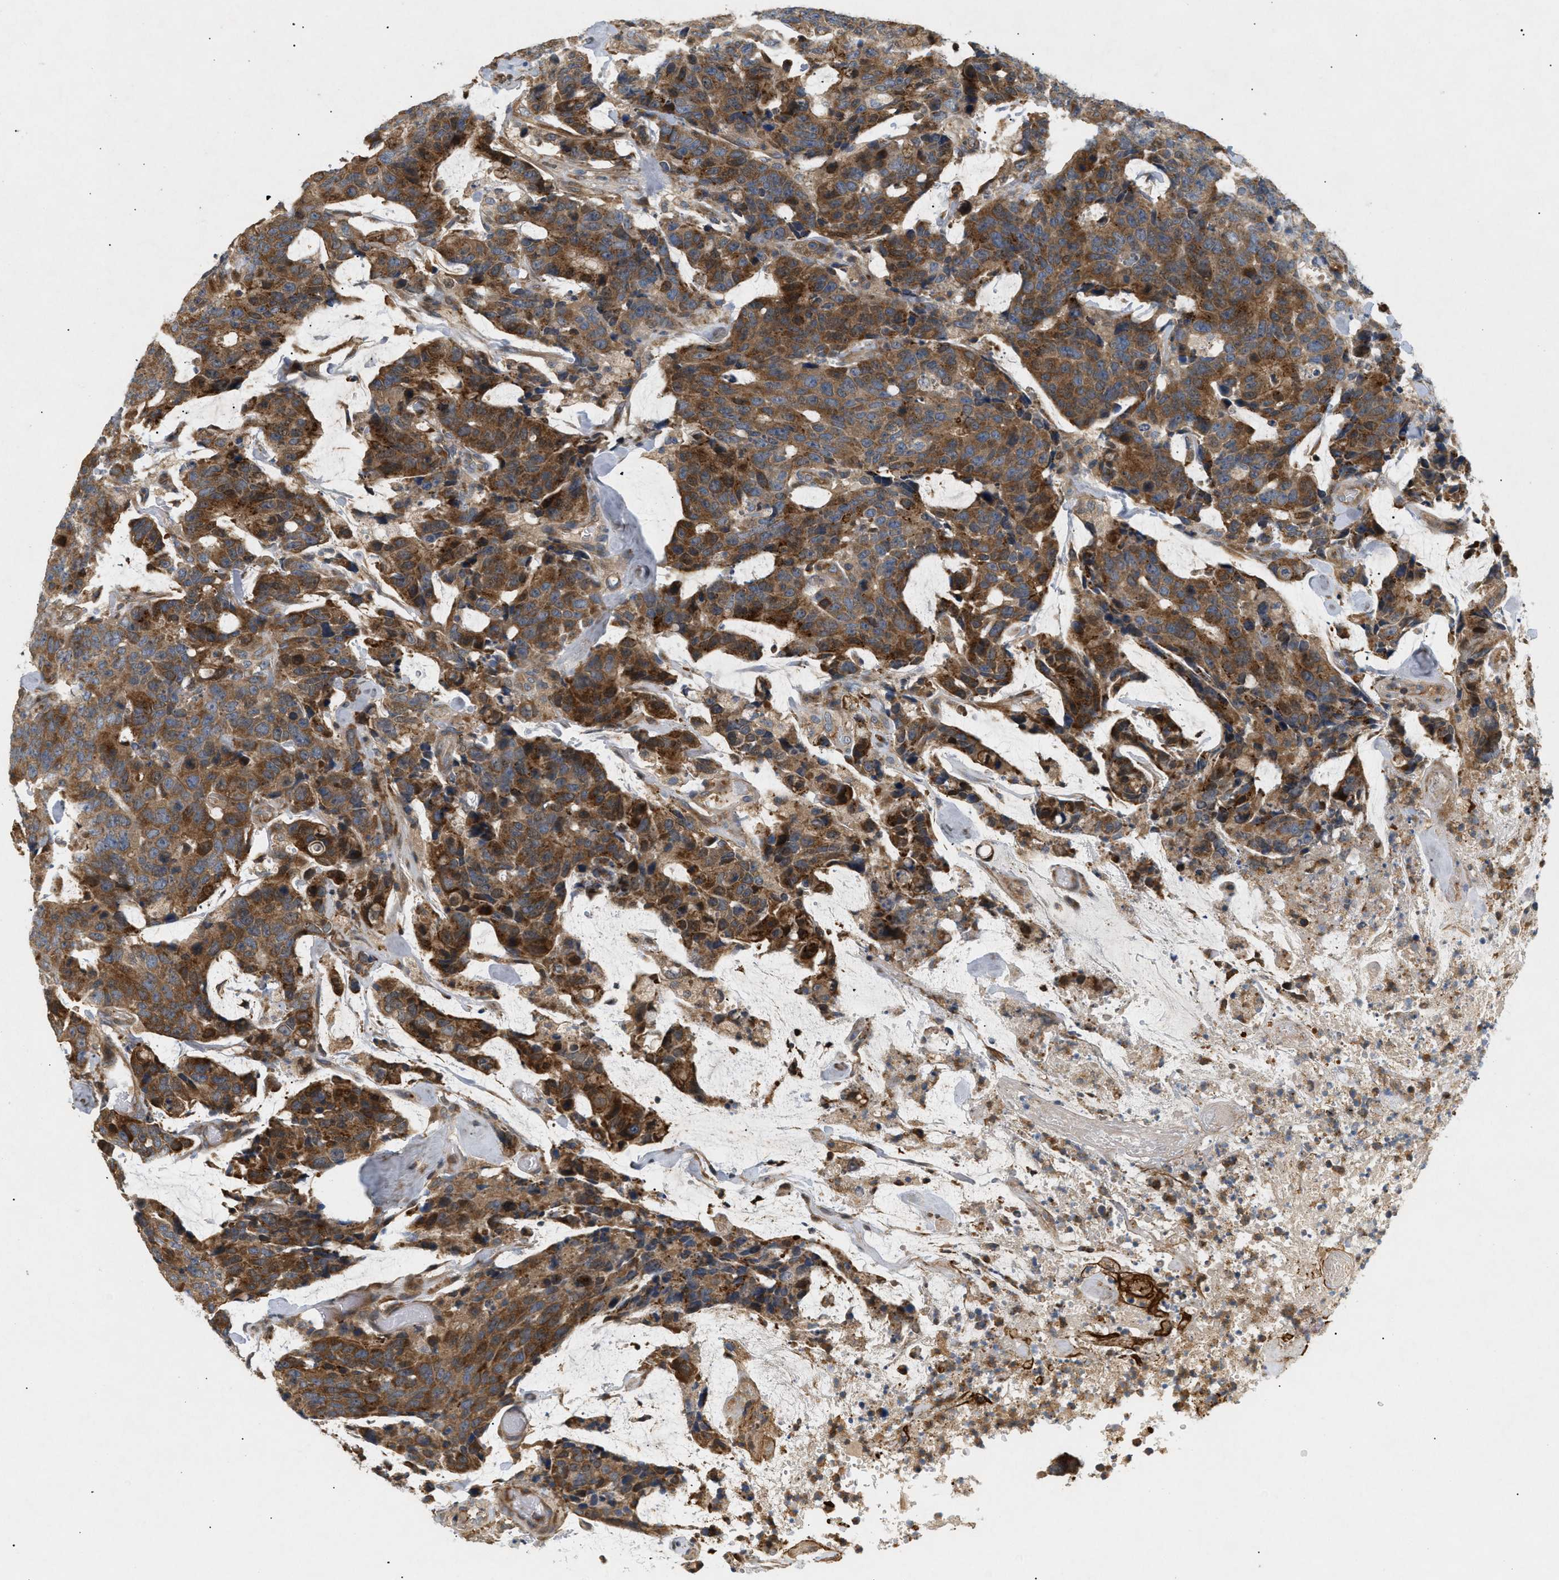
{"staining": {"intensity": "moderate", "quantity": ">75%", "location": "cytoplasmic/membranous"}, "tissue": "colorectal cancer", "cell_type": "Tumor cells", "image_type": "cancer", "snomed": [{"axis": "morphology", "description": "Adenocarcinoma, NOS"}, {"axis": "topography", "description": "Colon"}], "caption": "This is an image of immunohistochemistry staining of colorectal adenocarcinoma, which shows moderate expression in the cytoplasmic/membranous of tumor cells.", "gene": "FARS2", "patient": {"sex": "female", "age": 86}}